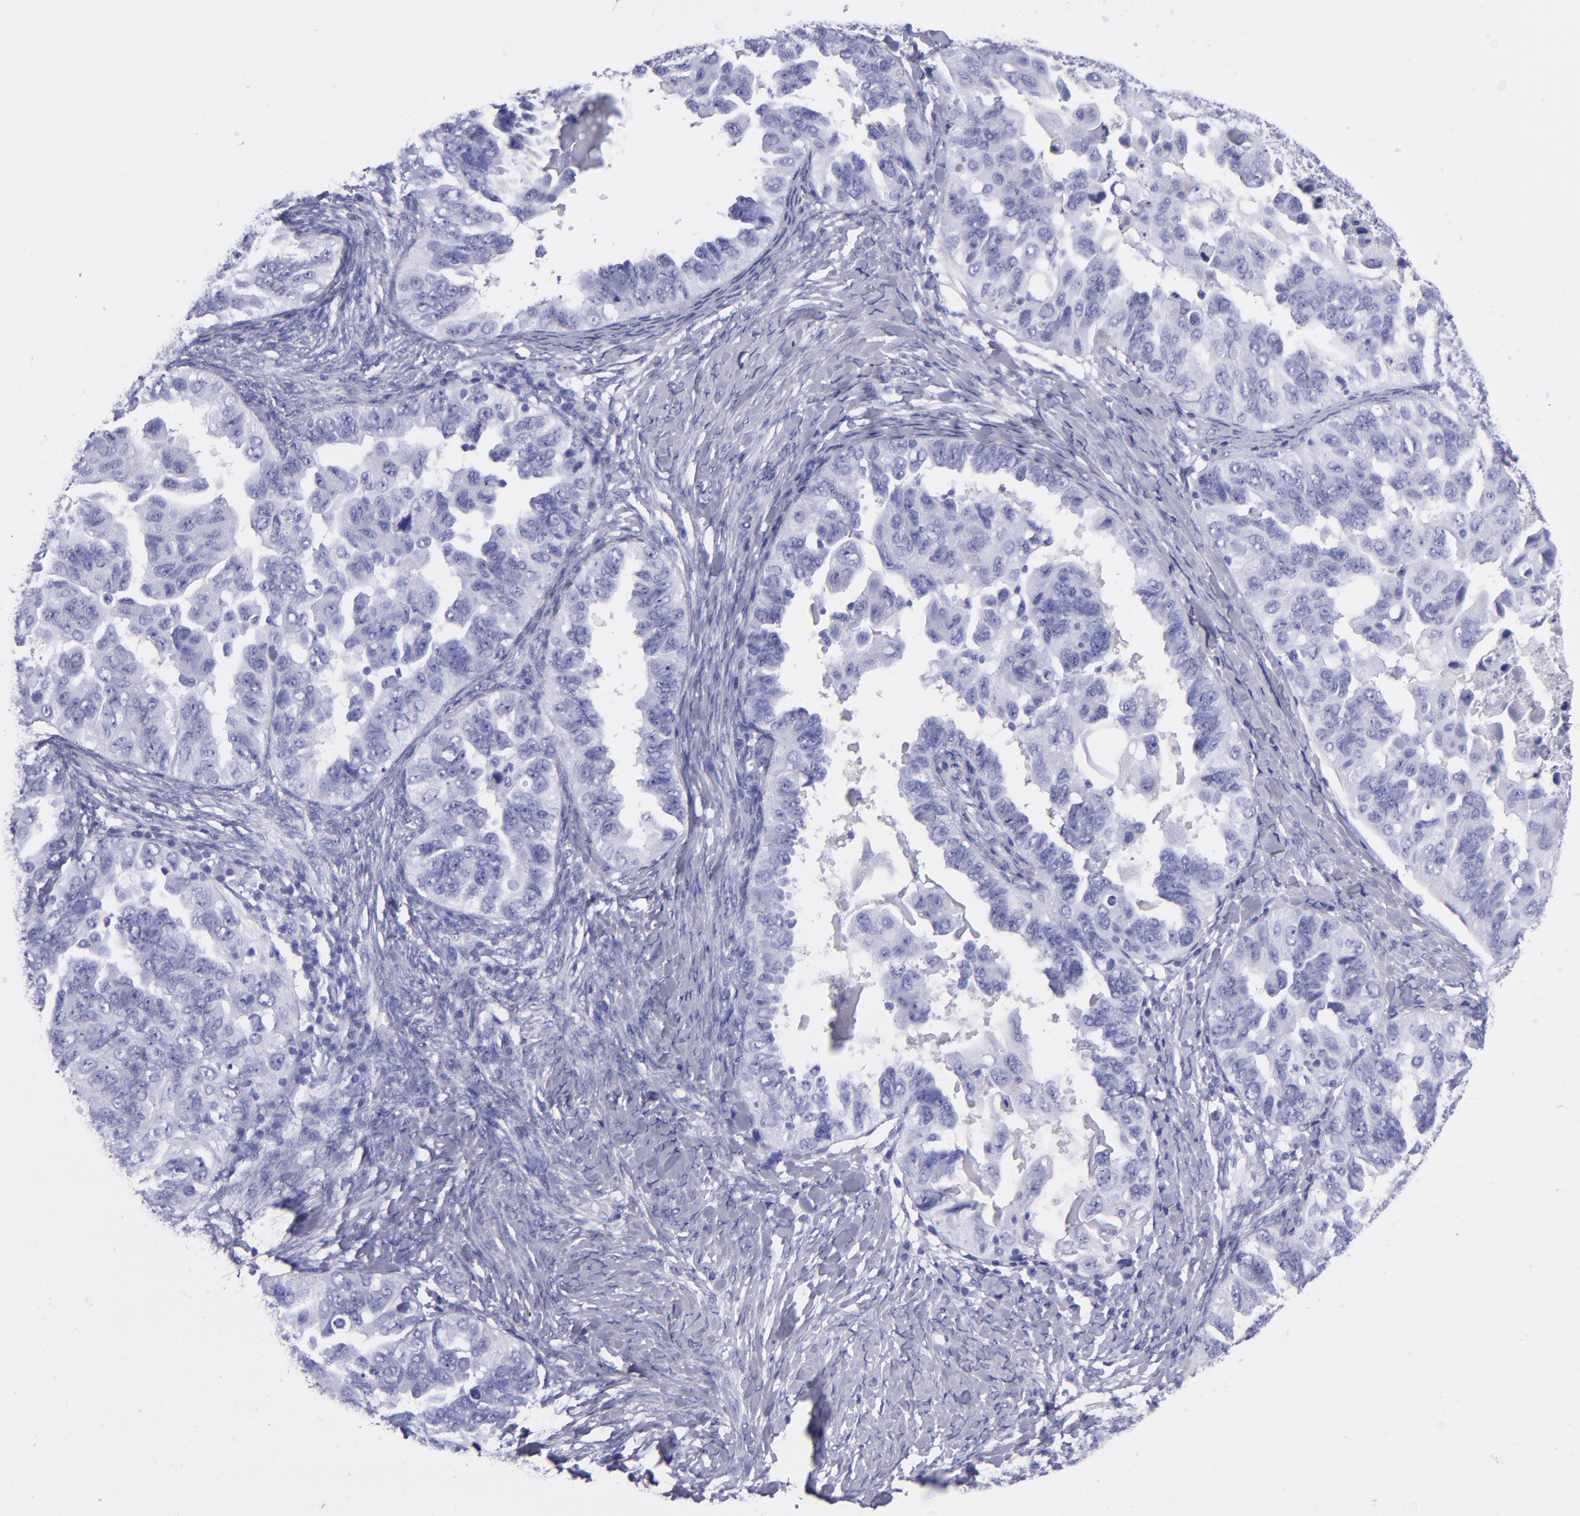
{"staining": {"intensity": "negative", "quantity": "none", "location": "none"}, "tissue": "ovarian cancer", "cell_type": "Tumor cells", "image_type": "cancer", "snomed": [{"axis": "morphology", "description": "Cystadenocarcinoma, serous, NOS"}, {"axis": "topography", "description": "Ovary"}], "caption": "Tumor cells are negative for brown protein staining in ovarian cancer.", "gene": "EFCAB13", "patient": {"sex": "female", "age": 82}}